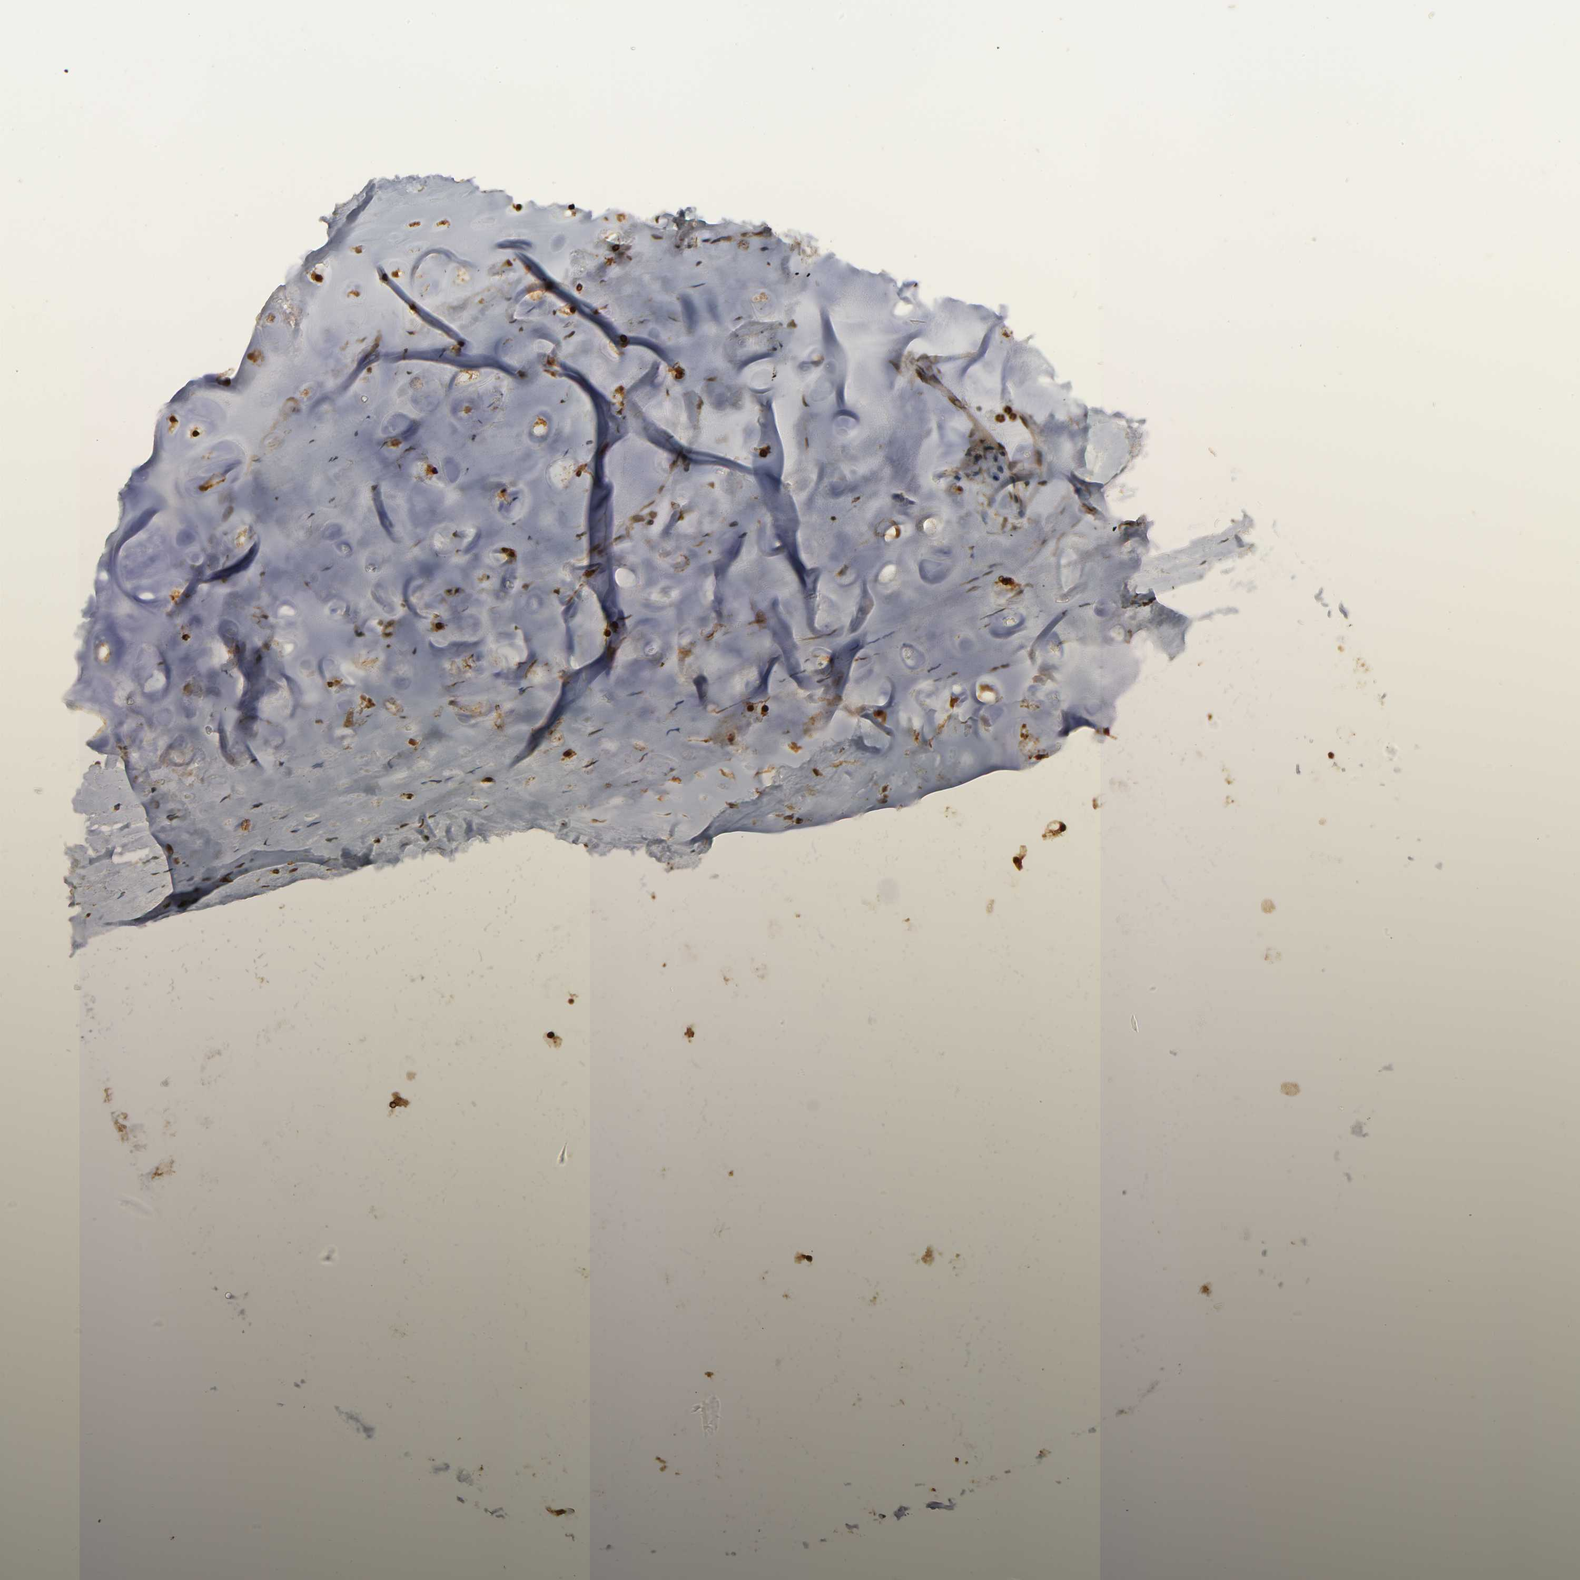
{"staining": {"intensity": "moderate", "quantity": ">75%", "location": "nuclear"}, "tissue": "adipose tissue", "cell_type": "Adipocytes", "image_type": "normal", "snomed": [{"axis": "morphology", "description": "Normal tissue, NOS"}, {"axis": "topography", "description": "Cartilage tissue"}, {"axis": "topography", "description": "Bronchus"}], "caption": "The micrograph demonstrates immunohistochemical staining of unremarkable adipose tissue. There is moderate nuclear staining is identified in about >75% of adipocytes. The protein of interest is shown in brown color, while the nuclei are stained blue.", "gene": "ZFPM2", "patient": {"sex": "female", "age": 73}}